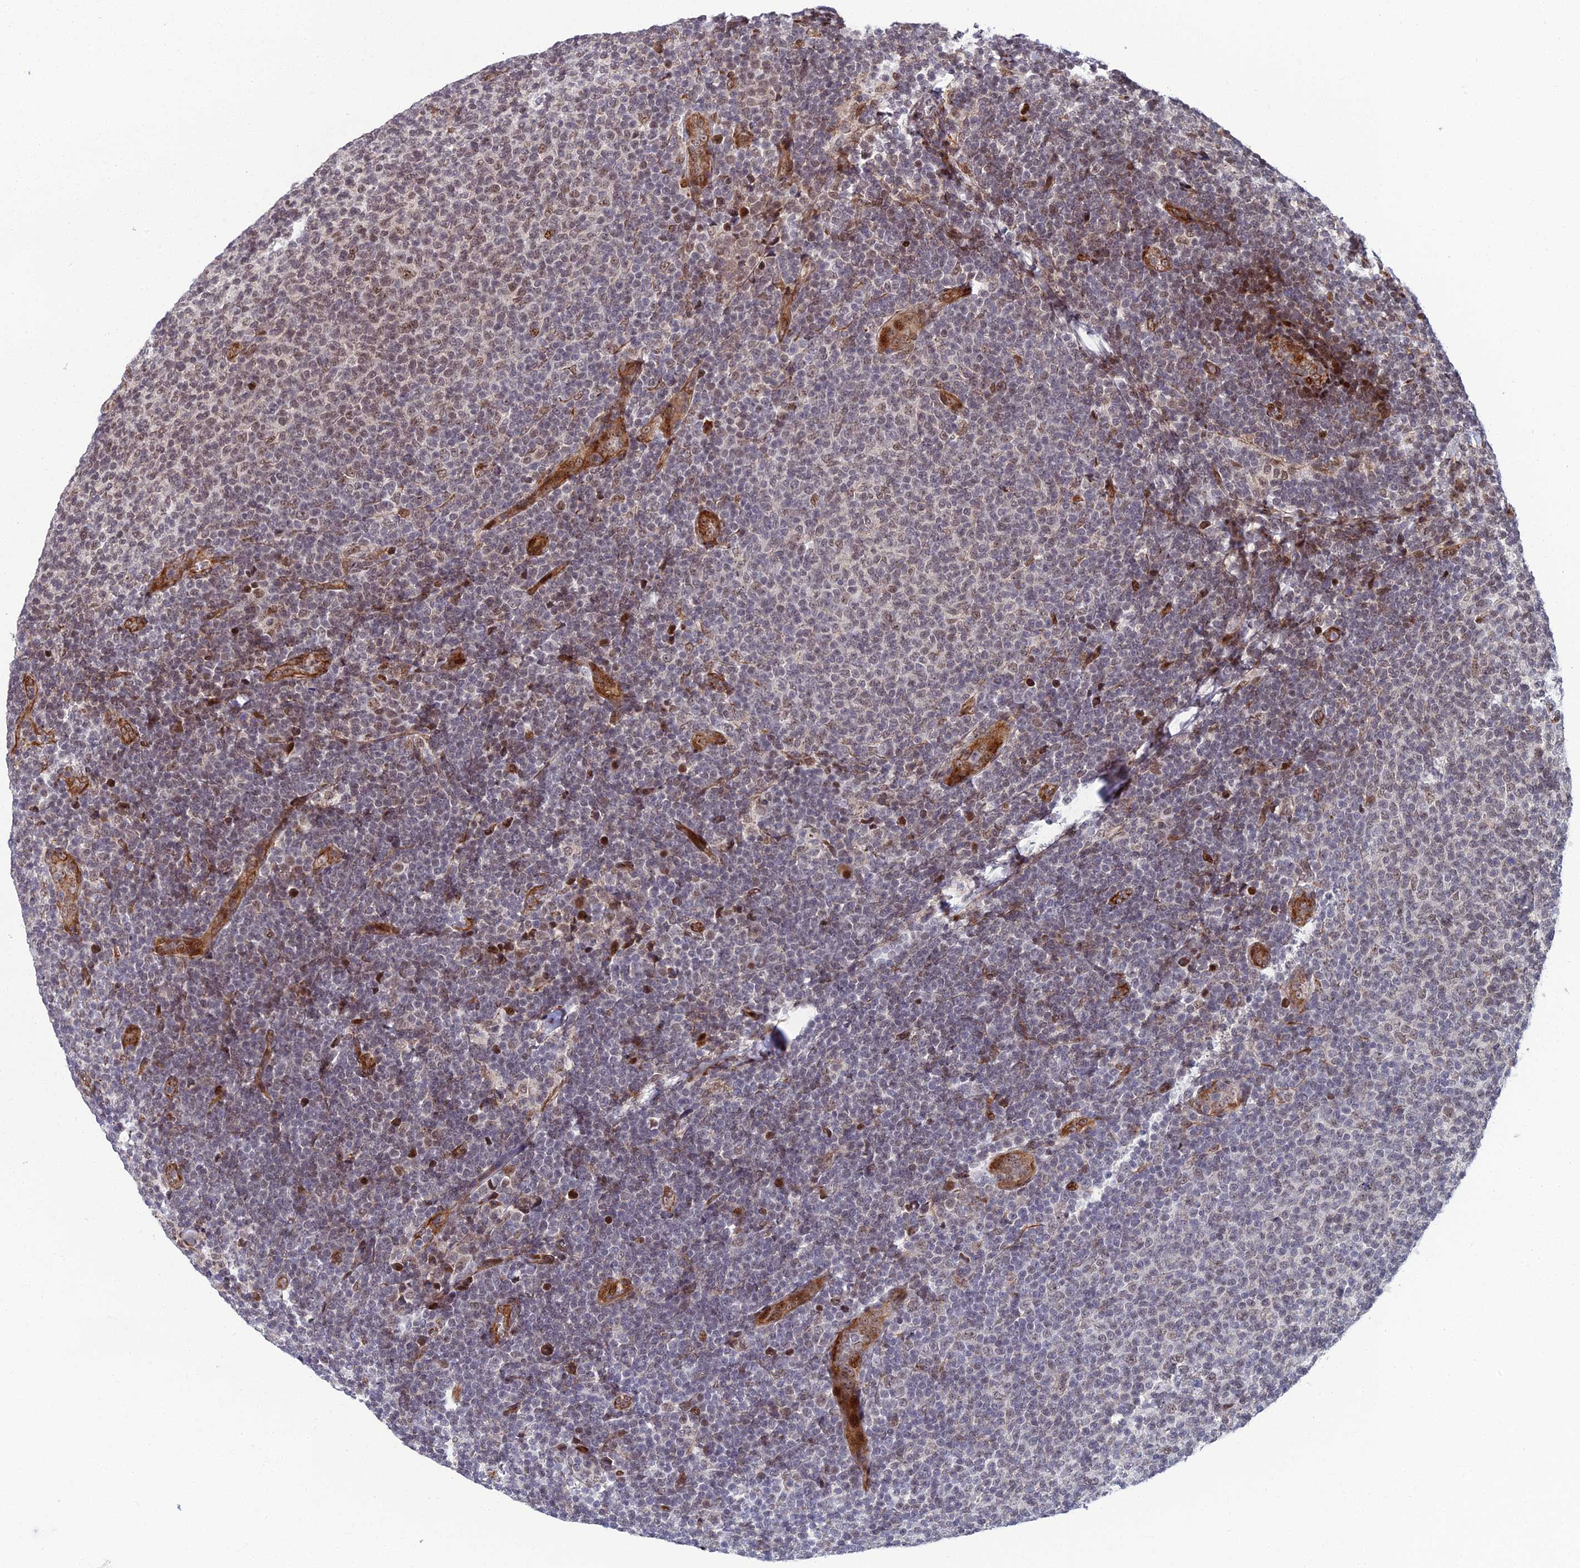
{"staining": {"intensity": "weak", "quantity": "25%-75%", "location": "nuclear"}, "tissue": "lymphoma", "cell_type": "Tumor cells", "image_type": "cancer", "snomed": [{"axis": "morphology", "description": "Malignant lymphoma, non-Hodgkin's type, Low grade"}, {"axis": "topography", "description": "Lymph node"}], "caption": "Approximately 25%-75% of tumor cells in low-grade malignant lymphoma, non-Hodgkin's type show weak nuclear protein positivity as visualized by brown immunohistochemical staining.", "gene": "ZNF668", "patient": {"sex": "male", "age": 66}}